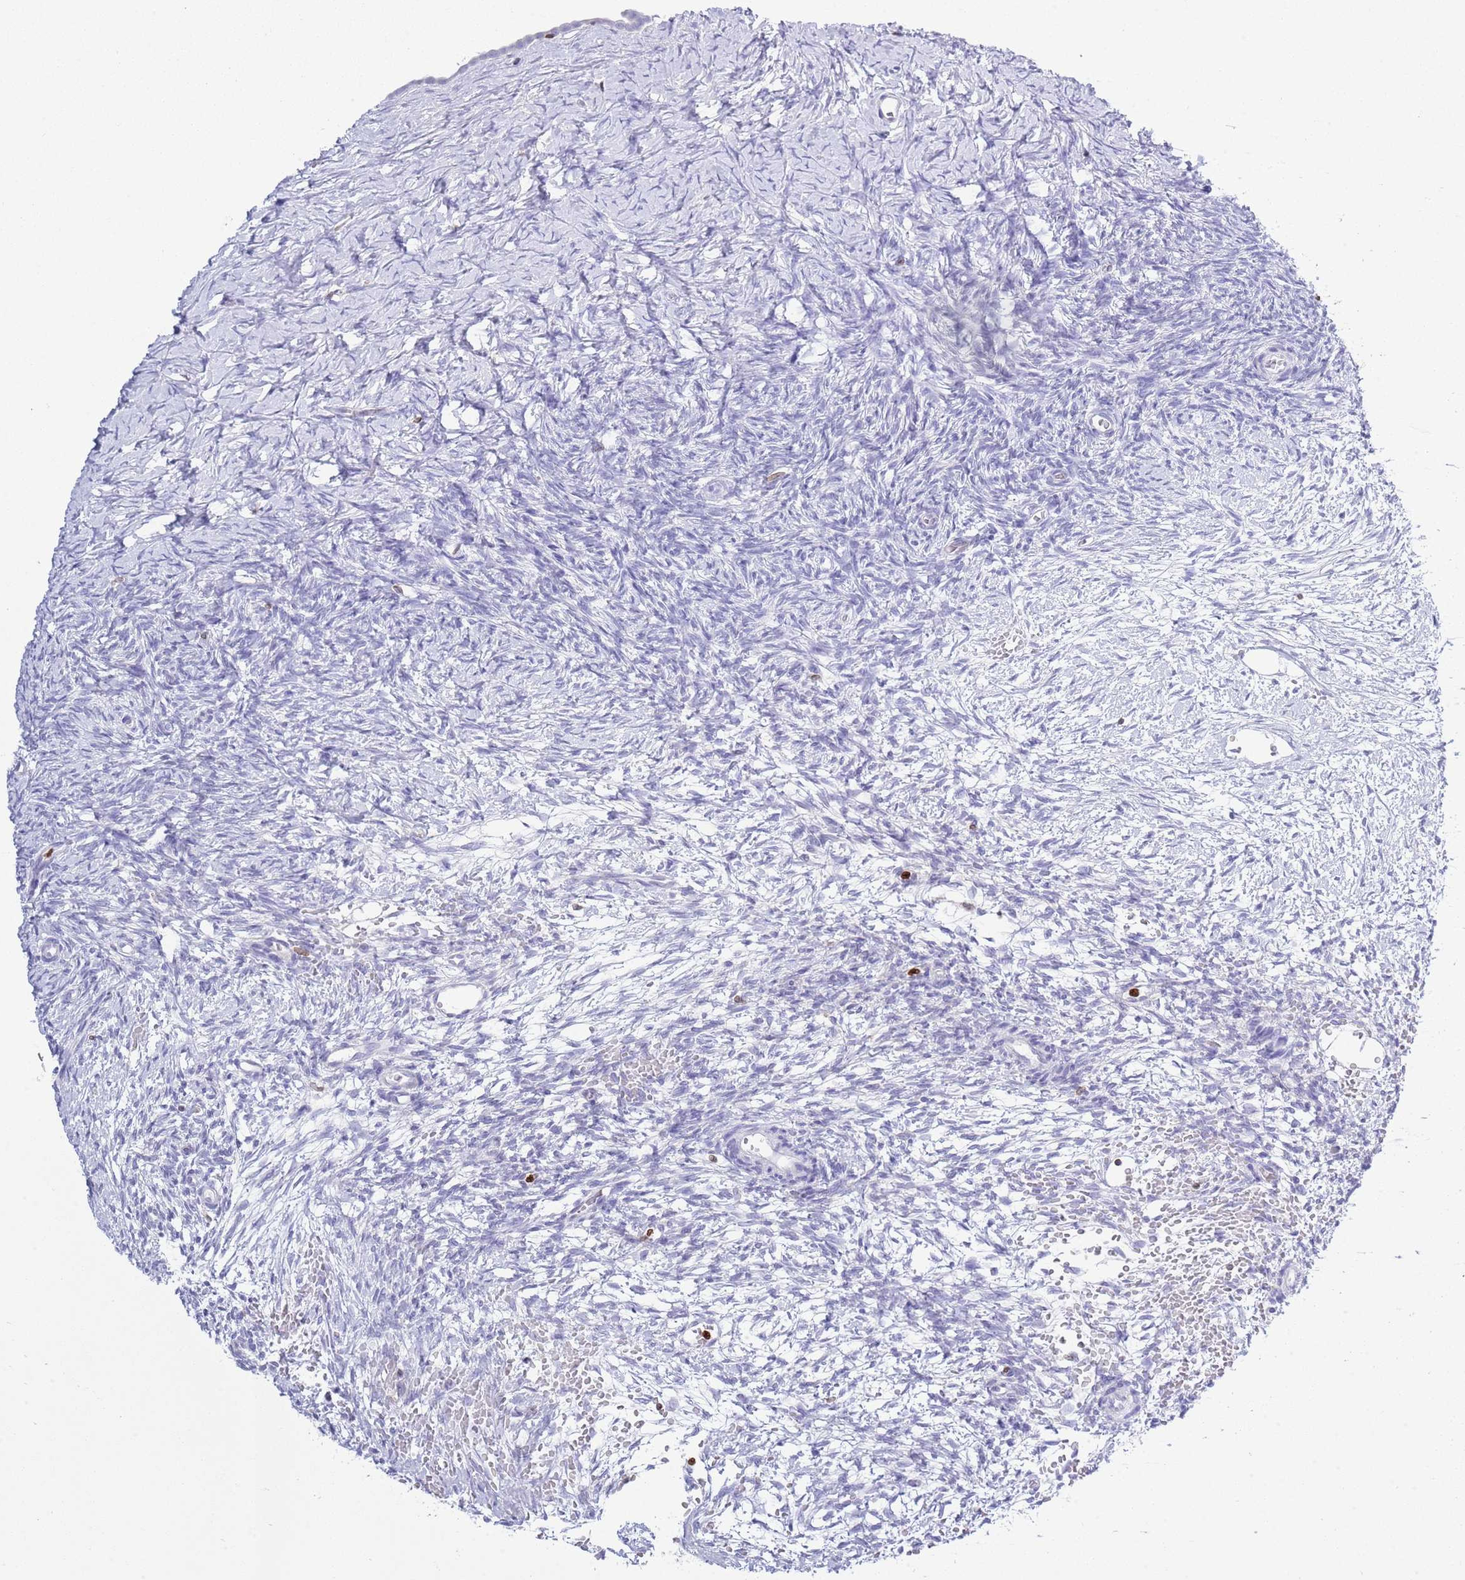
{"staining": {"intensity": "negative", "quantity": "none", "location": "none"}, "tissue": "ovary", "cell_type": "Follicle cells", "image_type": "normal", "snomed": [{"axis": "morphology", "description": "Normal tissue, NOS"}, {"axis": "topography", "description": "Ovary"}], "caption": "Immunohistochemistry micrograph of normal human ovary stained for a protein (brown), which shows no expression in follicle cells.", "gene": "LBR", "patient": {"sex": "female", "age": 39}}